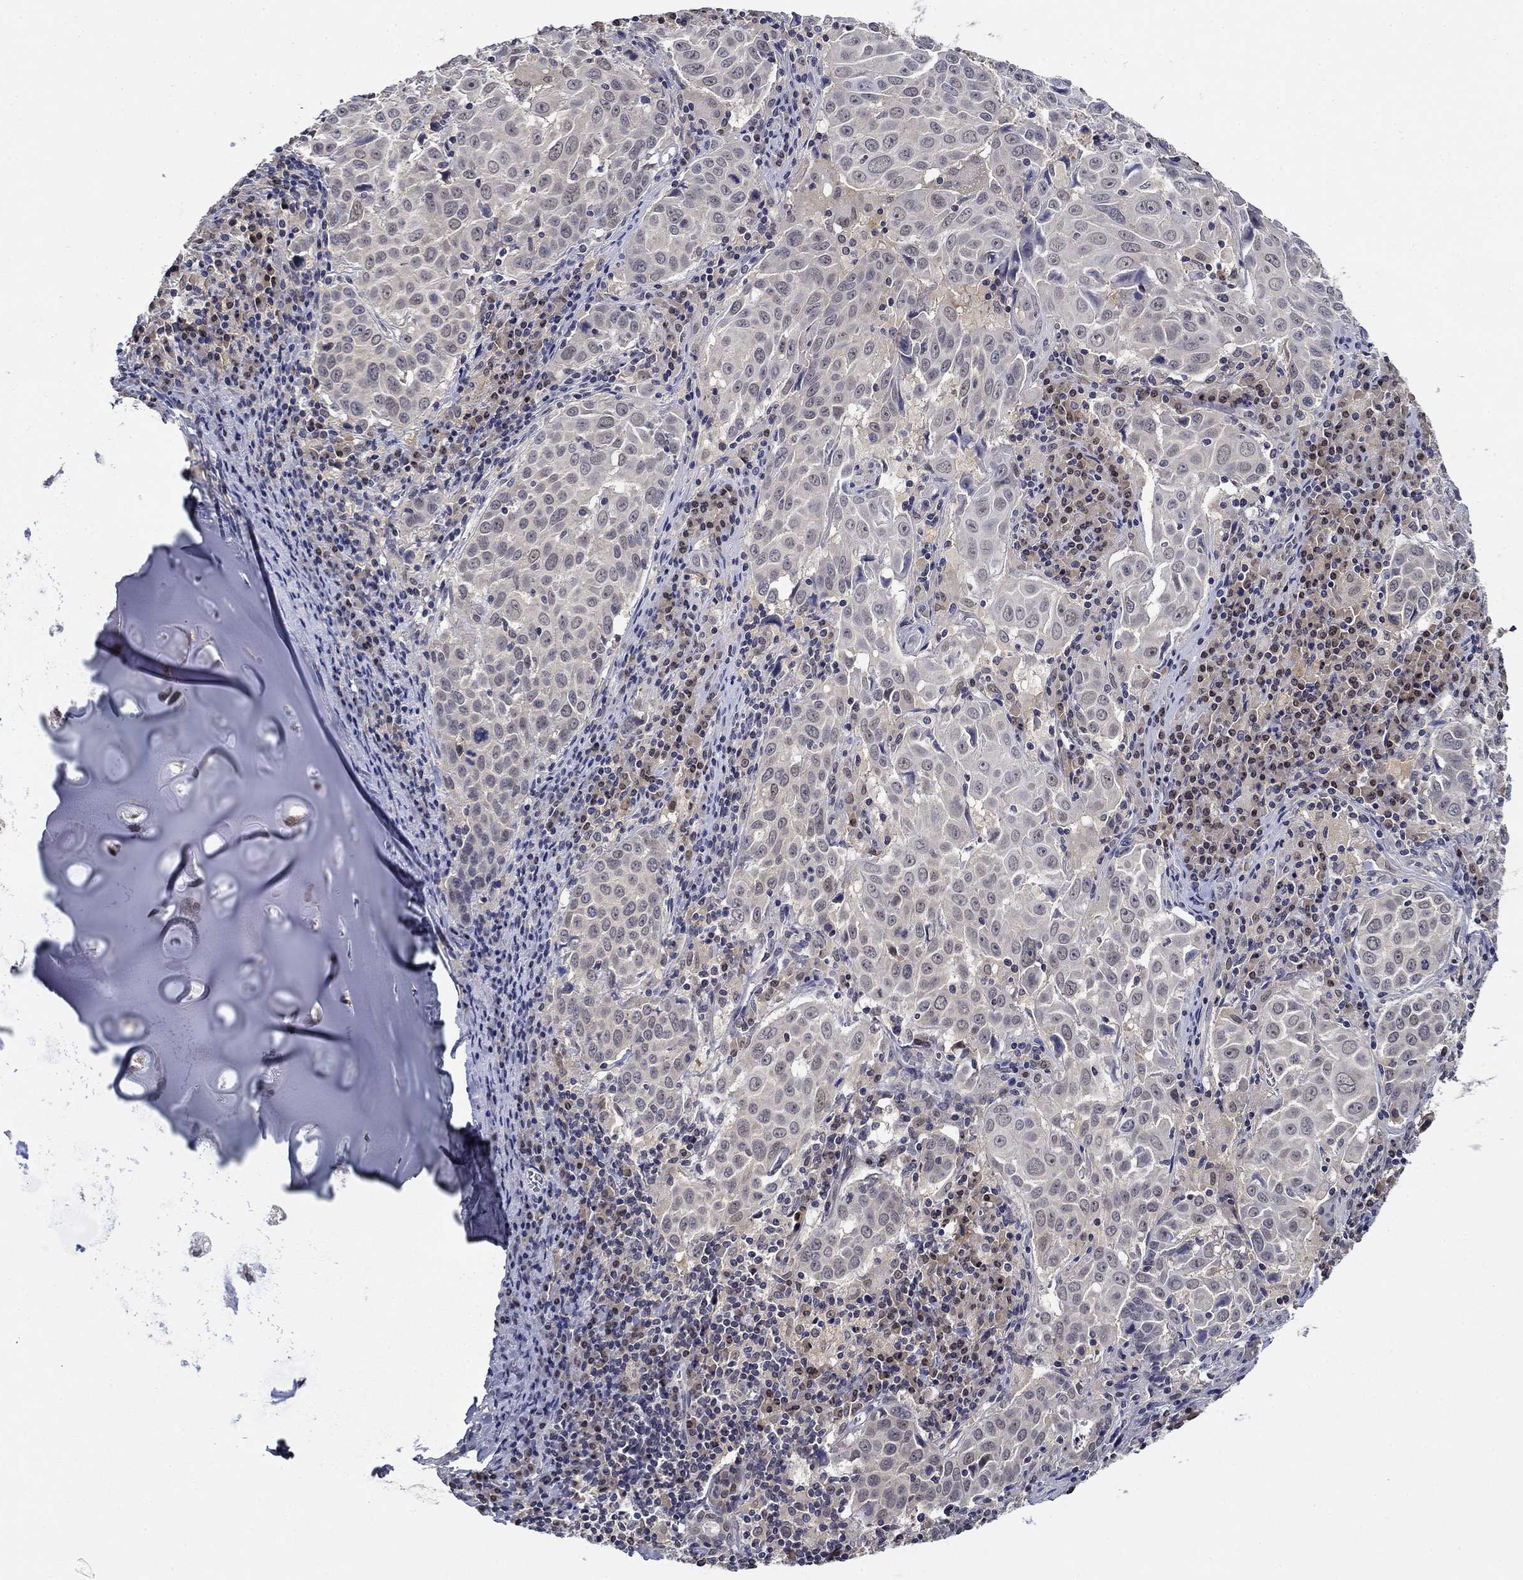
{"staining": {"intensity": "negative", "quantity": "none", "location": "none"}, "tissue": "lung cancer", "cell_type": "Tumor cells", "image_type": "cancer", "snomed": [{"axis": "morphology", "description": "Squamous cell carcinoma, NOS"}, {"axis": "topography", "description": "Lung"}], "caption": "This histopathology image is of lung squamous cell carcinoma stained with IHC to label a protein in brown with the nuclei are counter-stained blue. There is no staining in tumor cells.", "gene": "DDTL", "patient": {"sex": "male", "age": 57}}